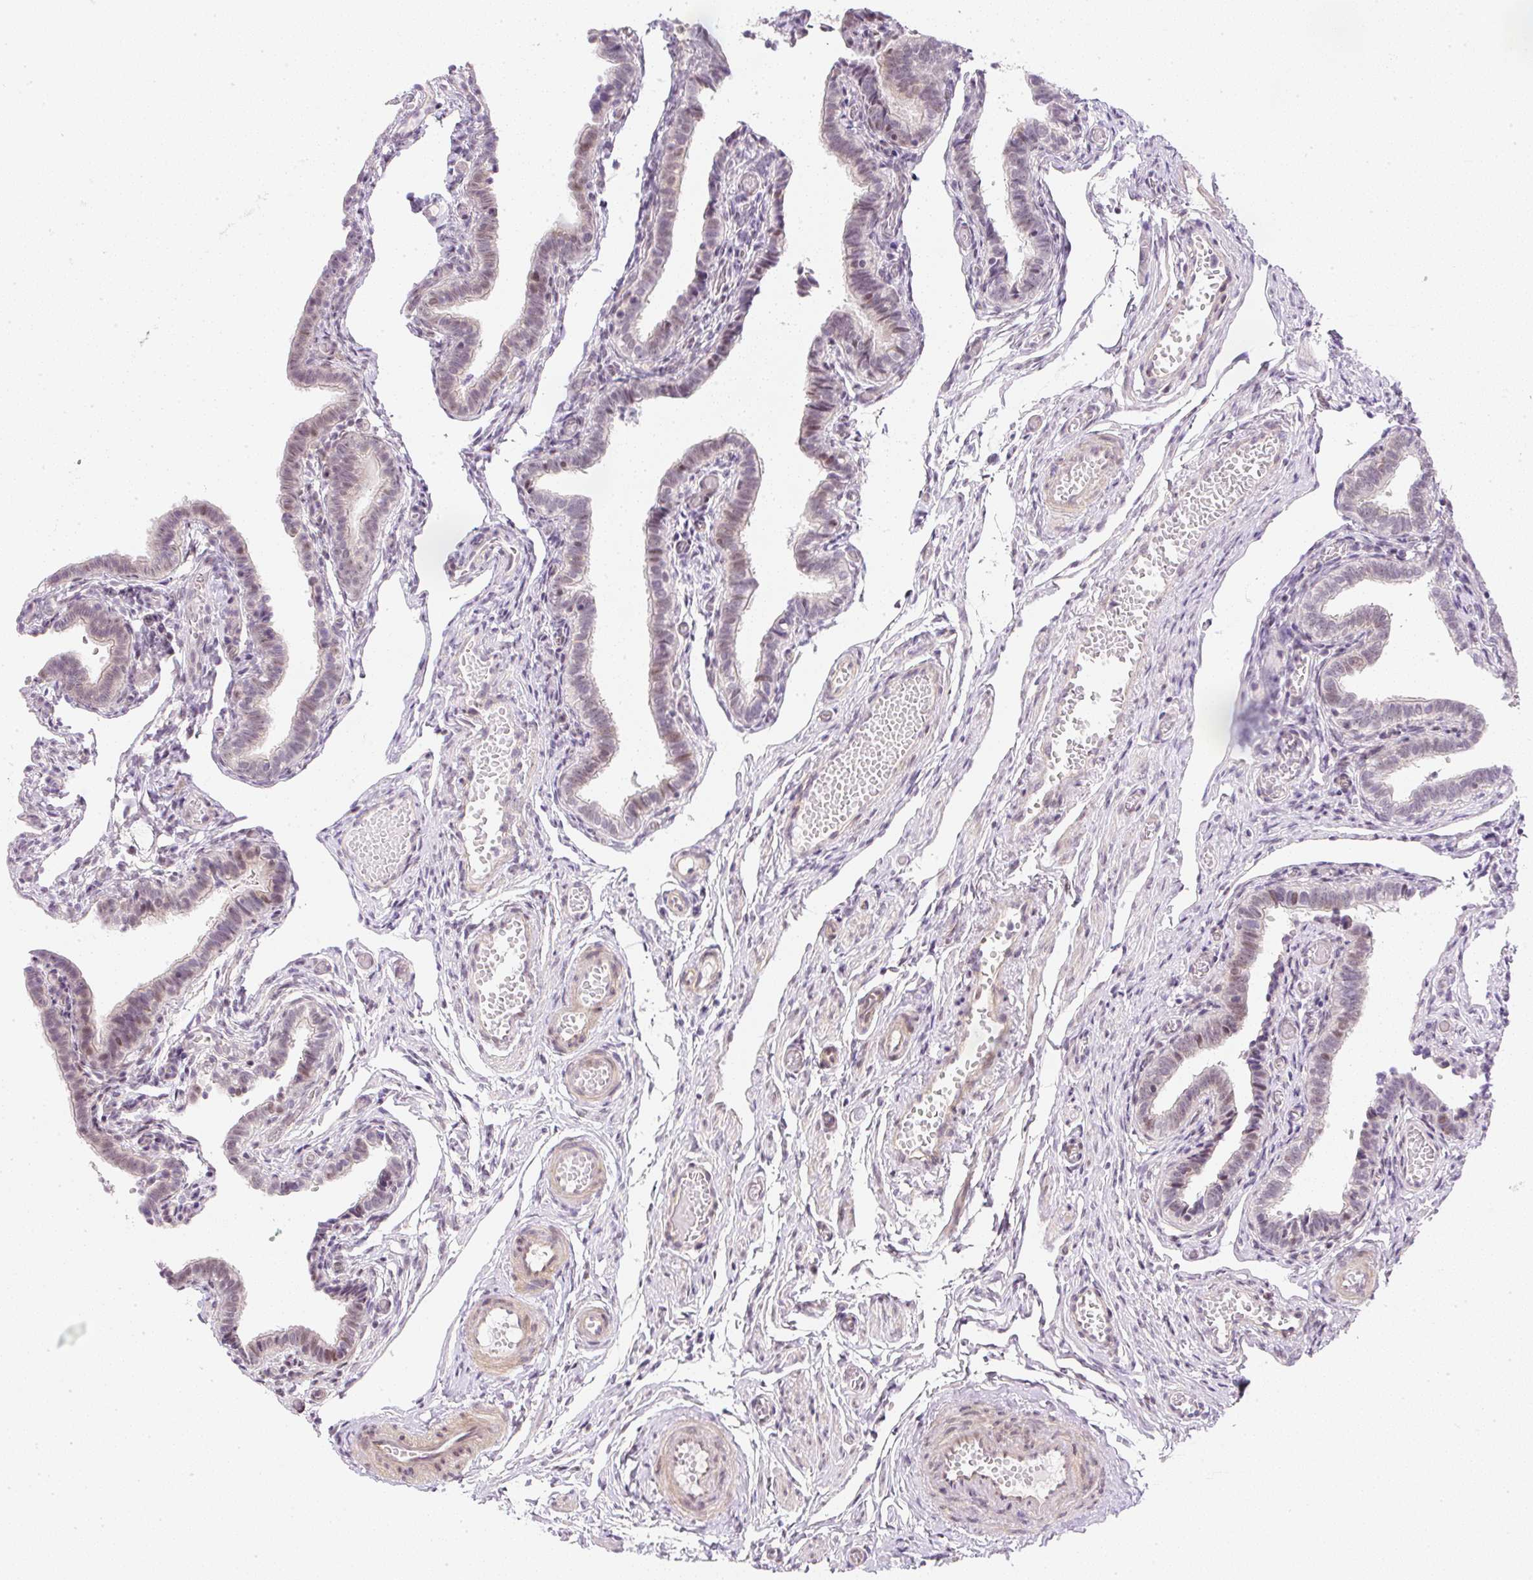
{"staining": {"intensity": "weak", "quantity": "25%-75%", "location": "nuclear"}, "tissue": "fallopian tube", "cell_type": "Glandular cells", "image_type": "normal", "snomed": [{"axis": "morphology", "description": "Normal tissue, NOS"}, {"axis": "topography", "description": "Fallopian tube"}], "caption": "A photomicrograph showing weak nuclear staining in approximately 25%-75% of glandular cells in normal fallopian tube, as visualized by brown immunohistochemical staining.", "gene": "DPPA4", "patient": {"sex": "female", "age": 36}}